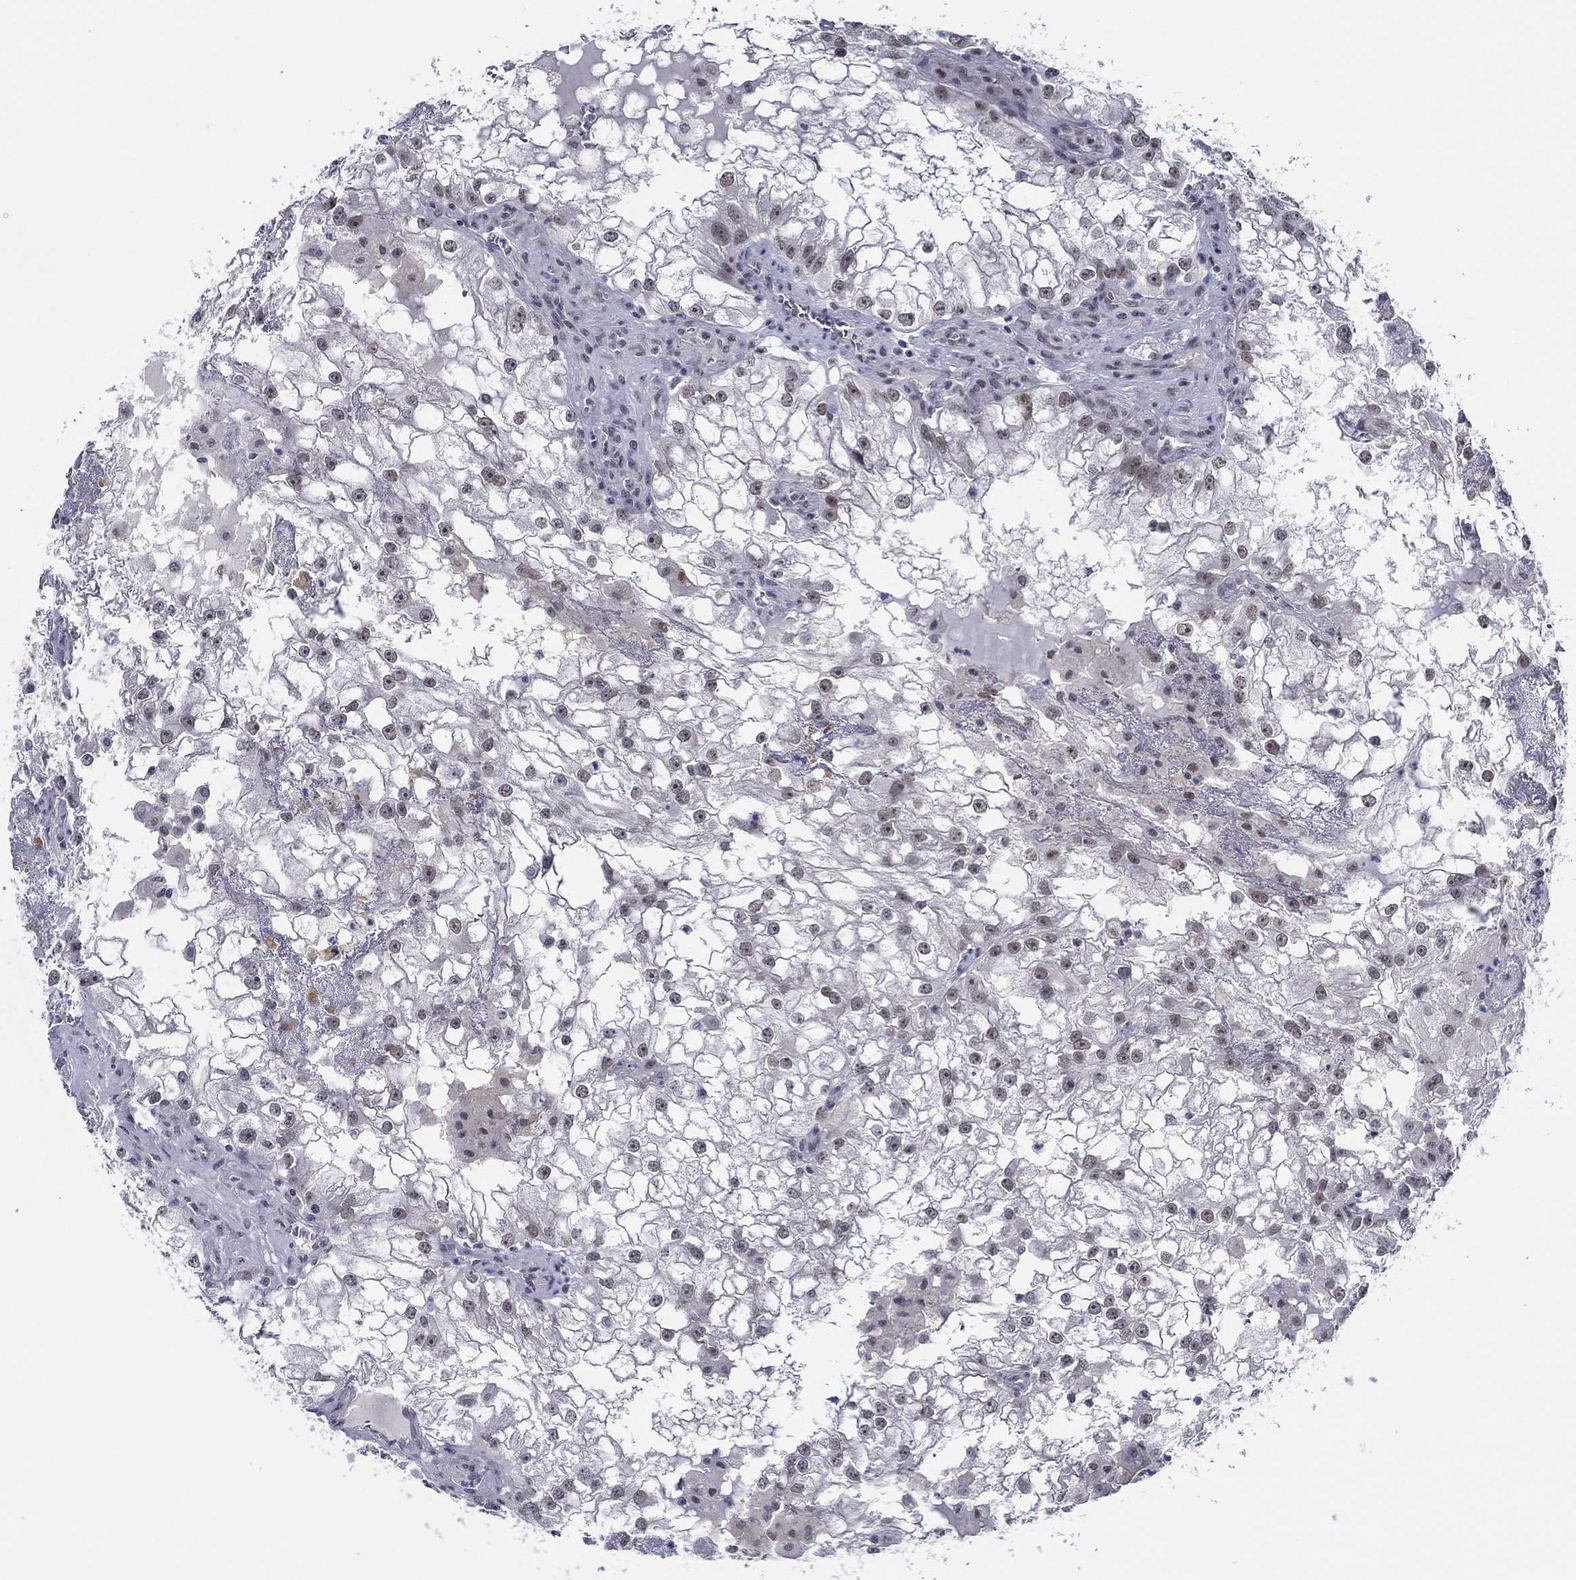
{"staining": {"intensity": "weak", "quantity": "<25%", "location": "nuclear"}, "tissue": "renal cancer", "cell_type": "Tumor cells", "image_type": "cancer", "snomed": [{"axis": "morphology", "description": "Adenocarcinoma, NOS"}, {"axis": "topography", "description": "Kidney"}], "caption": "This is a photomicrograph of immunohistochemistry staining of renal cancer, which shows no positivity in tumor cells.", "gene": "SLC34A1", "patient": {"sex": "male", "age": 59}}